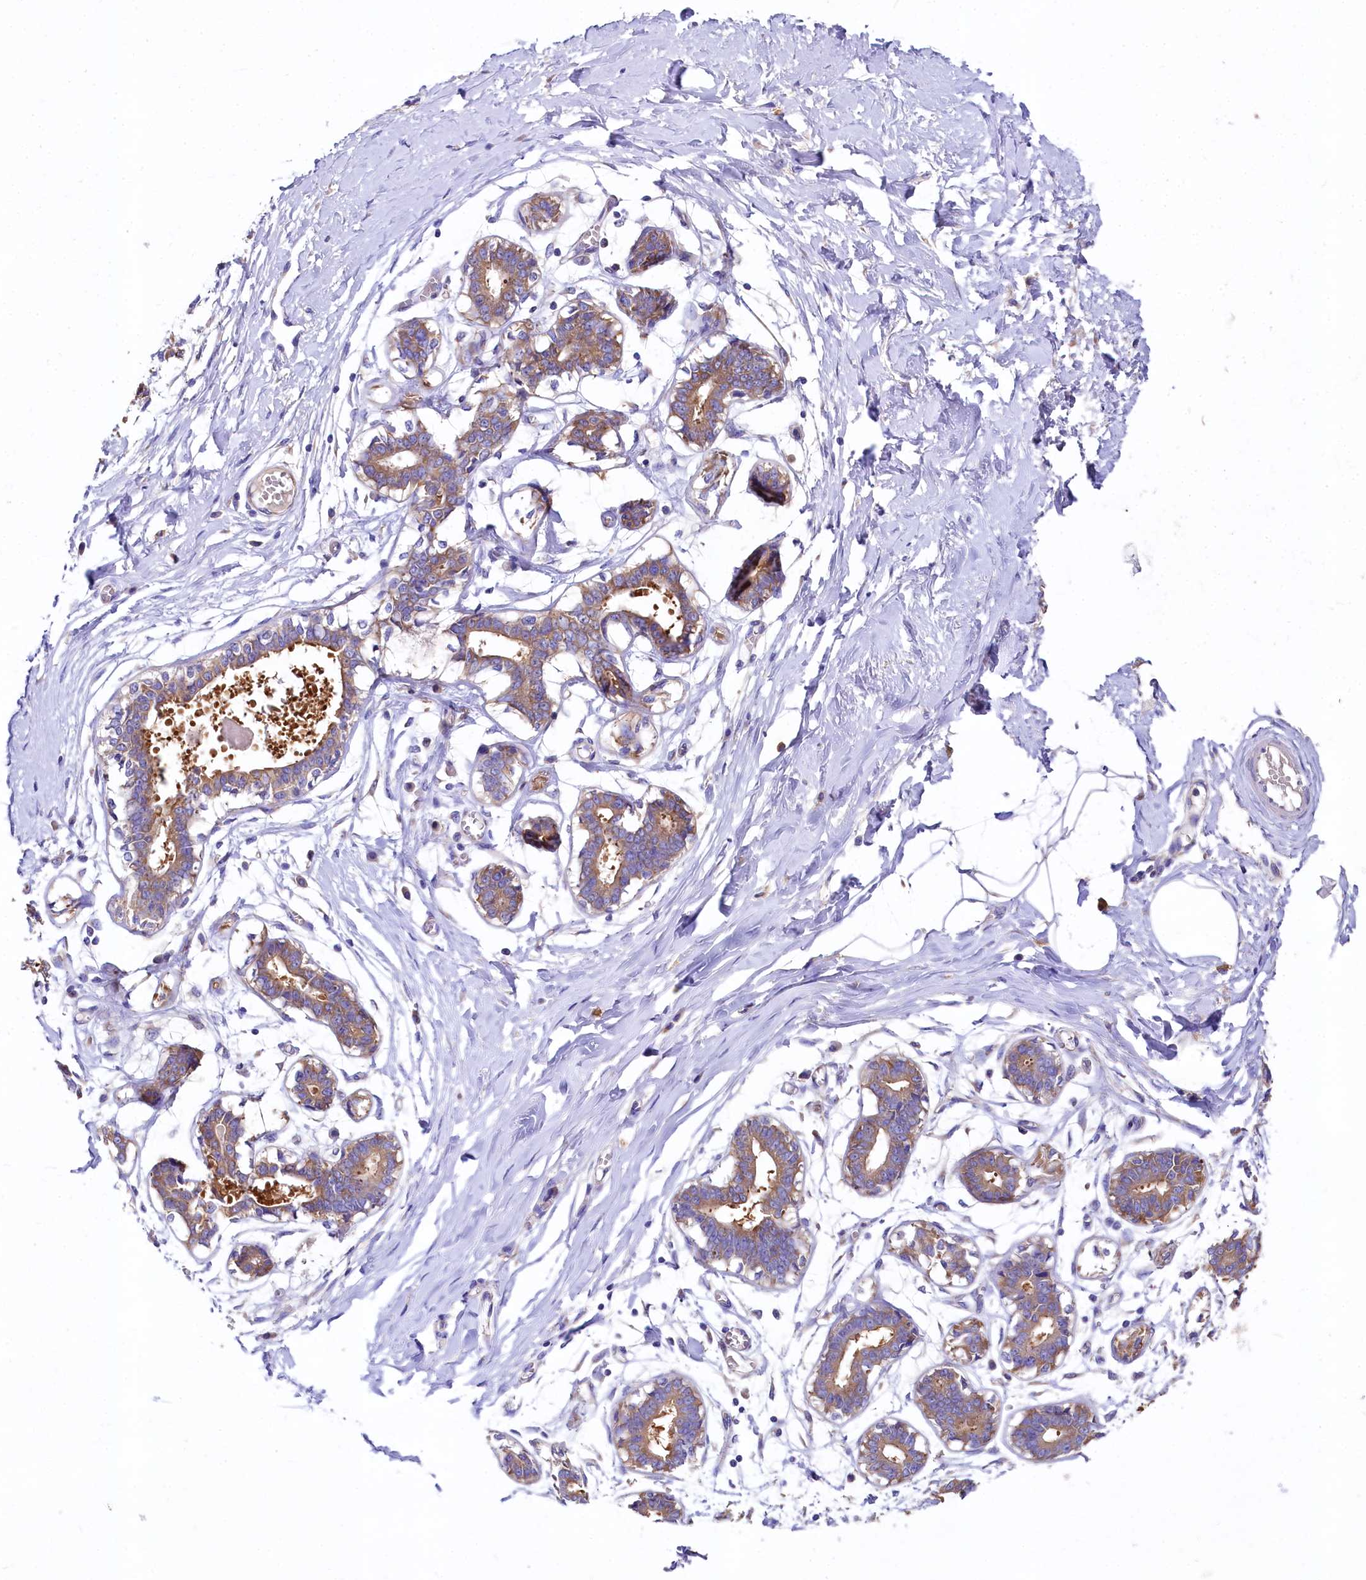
{"staining": {"intensity": "negative", "quantity": "none", "location": "none"}, "tissue": "breast", "cell_type": "Adipocytes", "image_type": "normal", "snomed": [{"axis": "morphology", "description": "Normal tissue, NOS"}, {"axis": "topography", "description": "Breast"}], "caption": "An image of breast stained for a protein reveals no brown staining in adipocytes. (DAB (3,3'-diaminobenzidine) immunohistochemistry with hematoxylin counter stain).", "gene": "QARS1", "patient": {"sex": "female", "age": 27}}